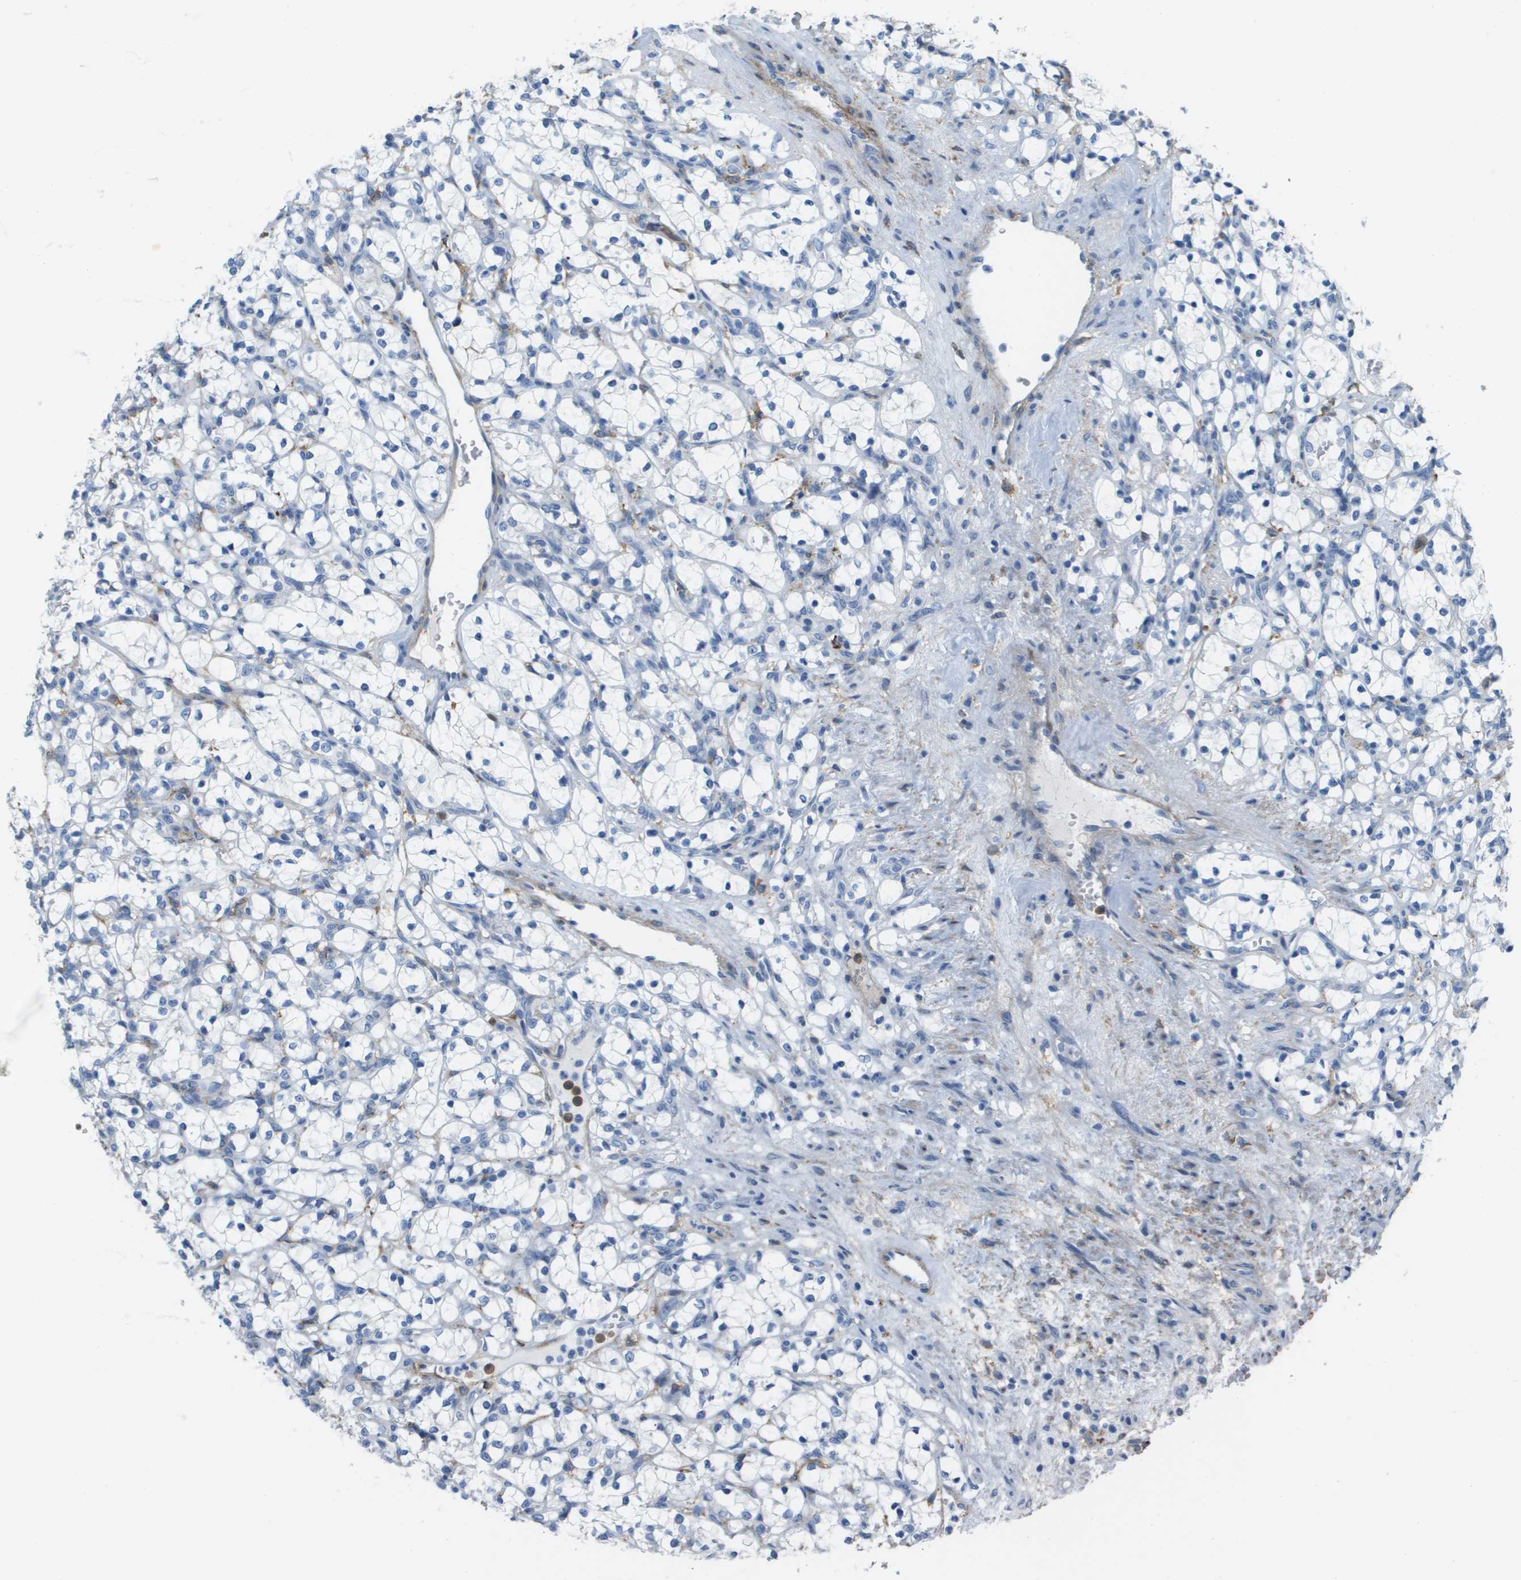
{"staining": {"intensity": "negative", "quantity": "none", "location": "none"}, "tissue": "renal cancer", "cell_type": "Tumor cells", "image_type": "cancer", "snomed": [{"axis": "morphology", "description": "Adenocarcinoma, NOS"}, {"axis": "topography", "description": "Kidney"}], "caption": "Immunohistochemical staining of renal cancer (adenocarcinoma) demonstrates no significant staining in tumor cells.", "gene": "ZBTB43", "patient": {"sex": "female", "age": 69}}